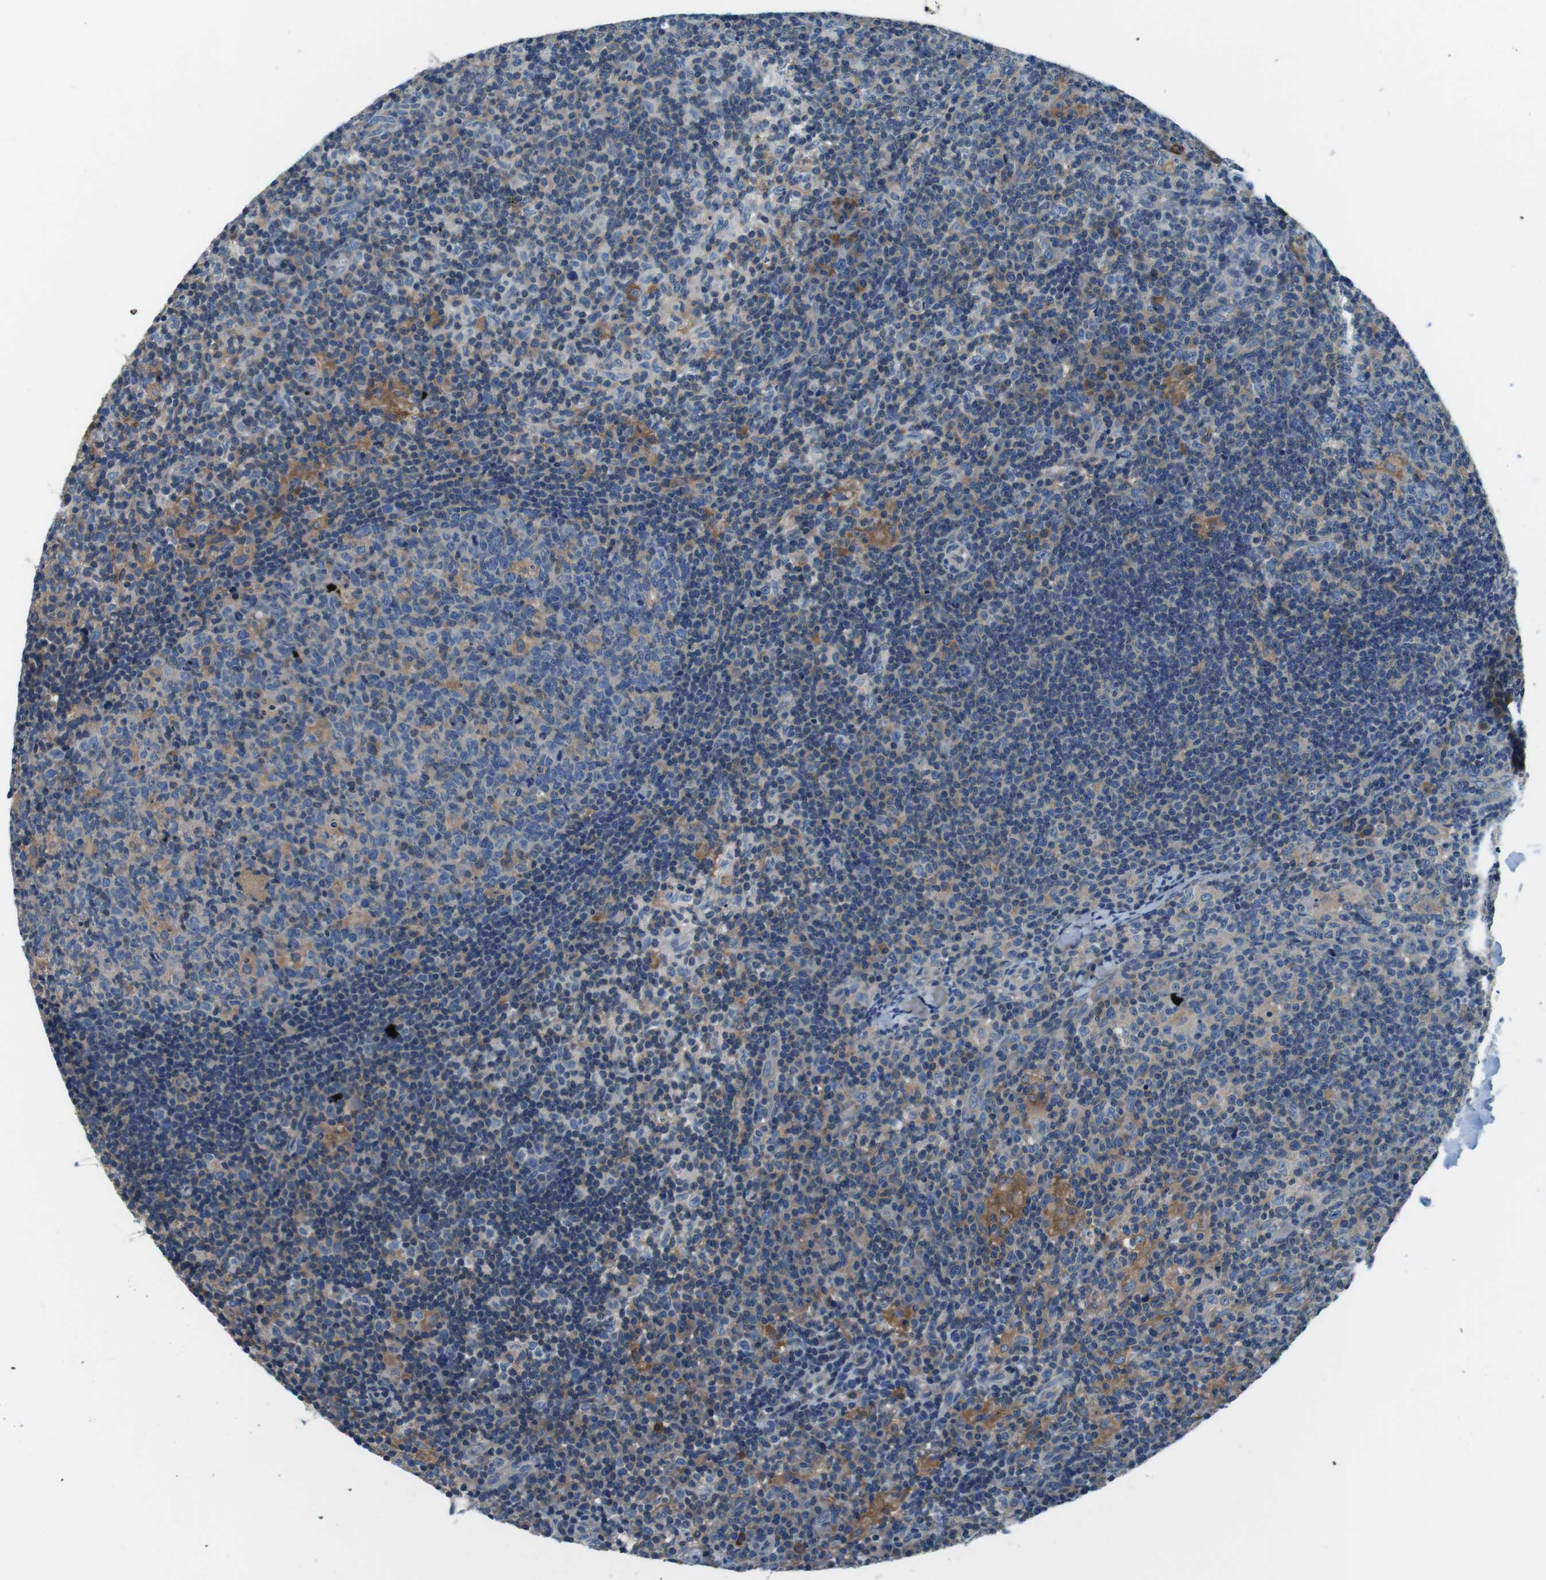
{"staining": {"intensity": "weak", "quantity": "25%-75%", "location": "cytoplasmic/membranous"}, "tissue": "lymph node", "cell_type": "Germinal center cells", "image_type": "normal", "snomed": [{"axis": "morphology", "description": "Normal tissue, NOS"}, {"axis": "morphology", "description": "Inflammation, NOS"}, {"axis": "topography", "description": "Lymph node"}], "caption": "The histopathology image displays staining of unremarkable lymph node, revealing weak cytoplasmic/membranous protein expression (brown color) within germinal center cells.", "gene": "DENND4C", "patient": {"sex": "male", "age": 55}}